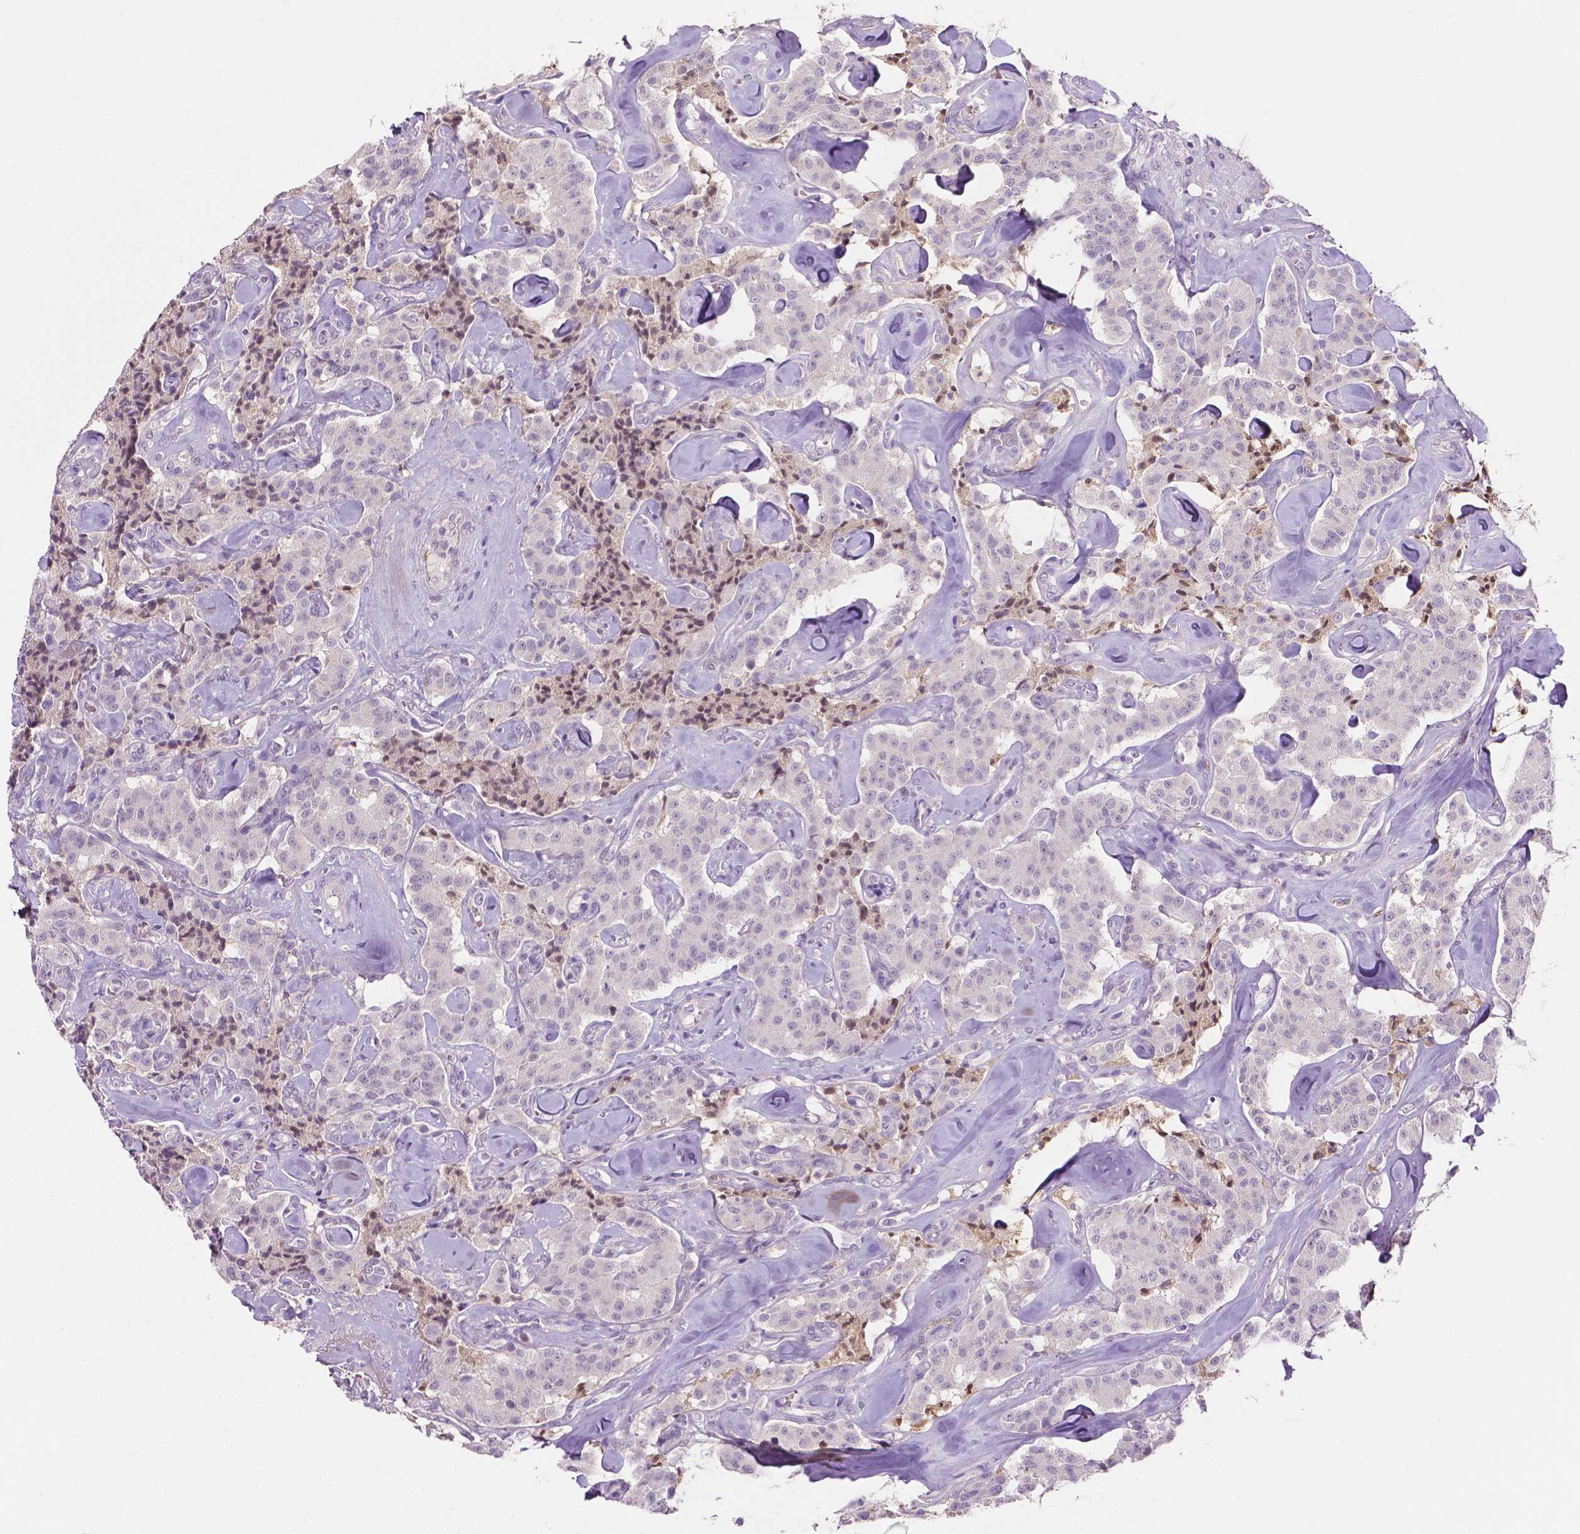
{"staining": {"intensity": "negative", "quantity": "none", "location": "none"}, "tissue": "carcinoid", "cell_type": "Tumor cells", "image_type": "cancer", "snomed": [{"axis": "morphology", "description": "Carcinoid, malignant, NOS"}, {"axis": "topography", "description": "Pancreas"}], "caption": "IHC of carcinoid exhibits no expression in tumor cells.", "gene": "FBLN1", "patient": {"sex": "male", "age": 41}}